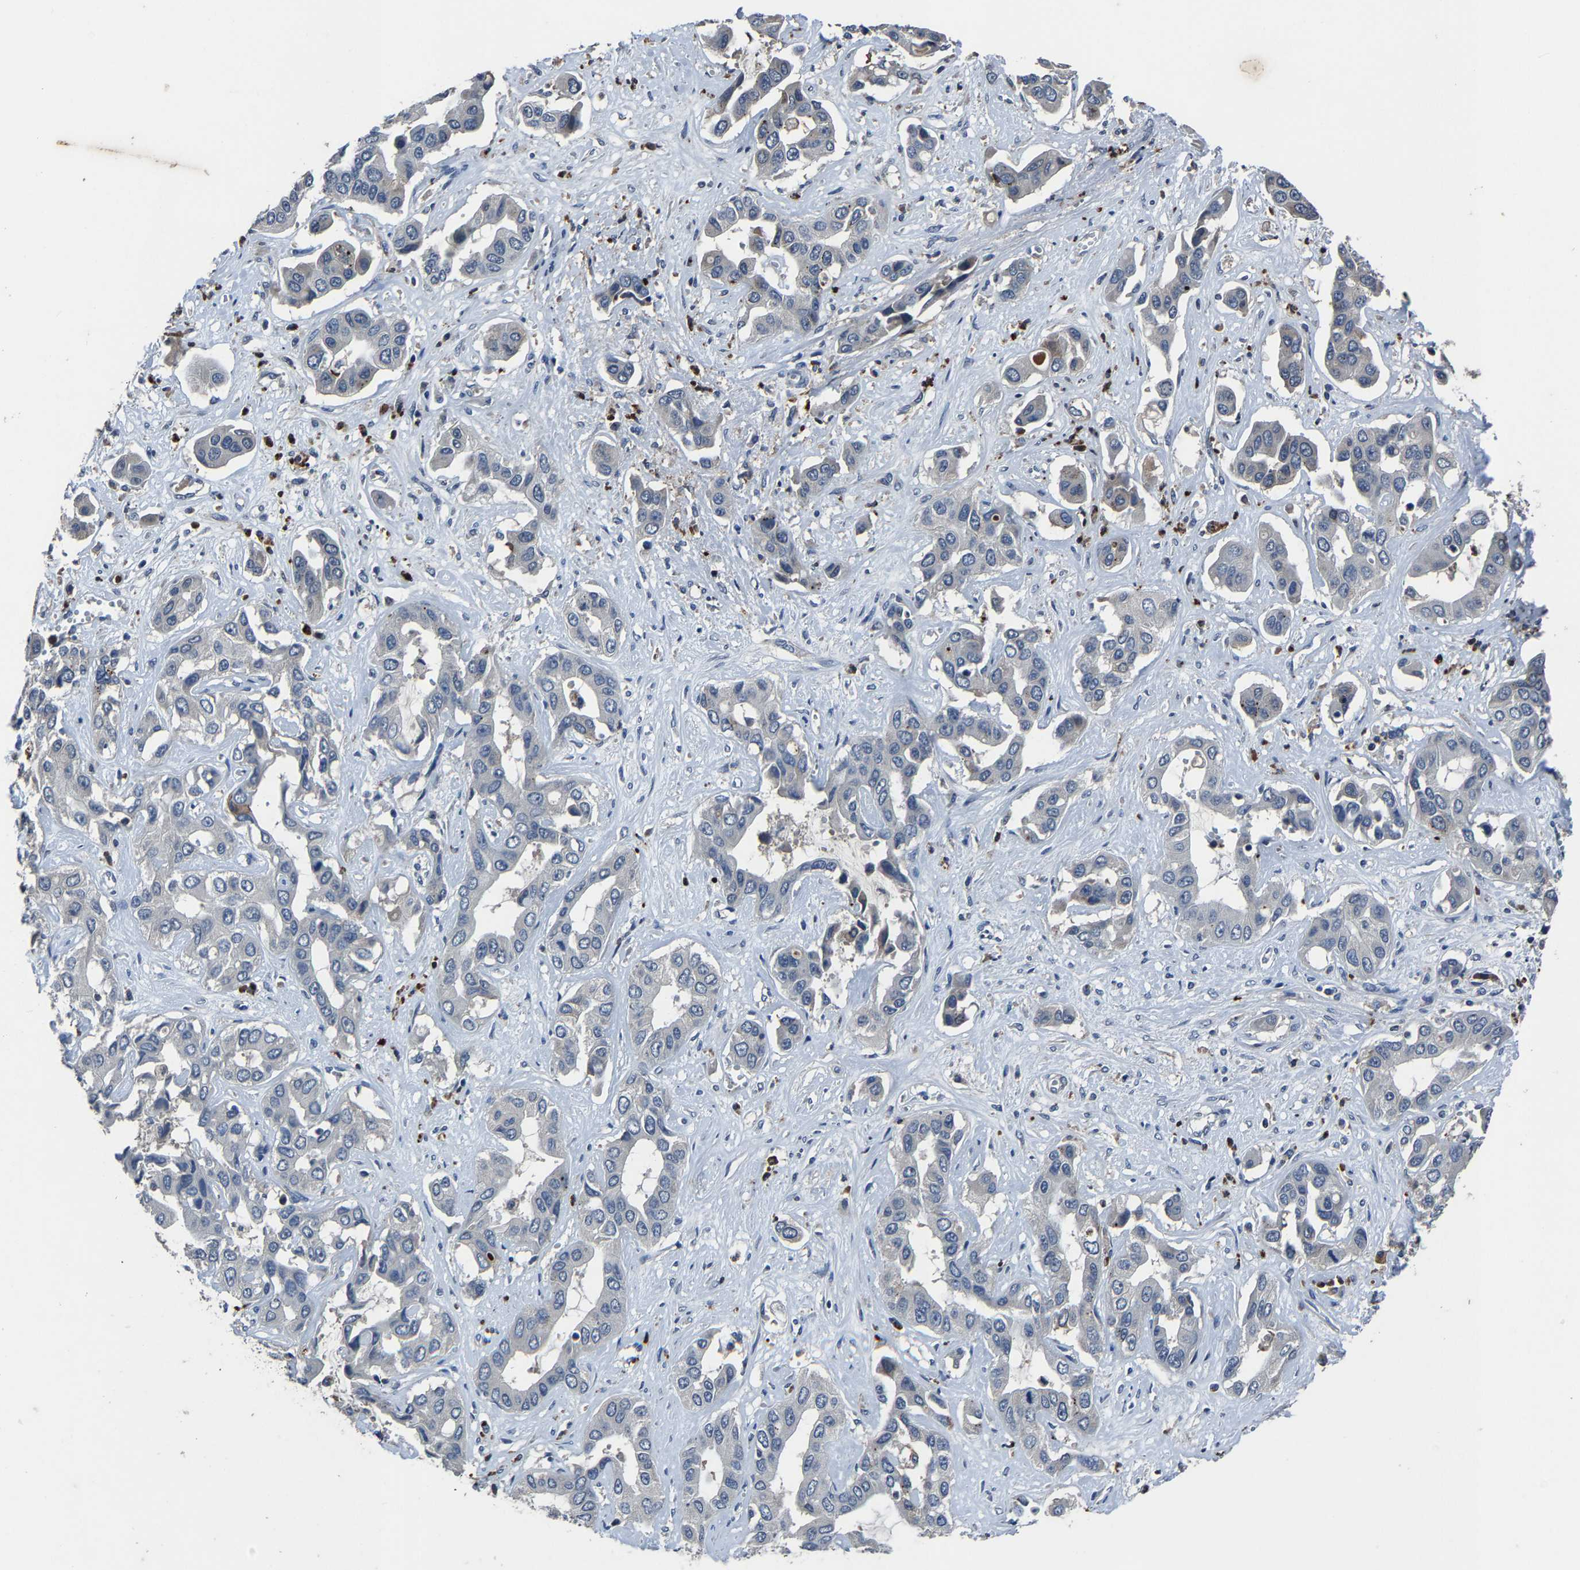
{"staining": {"intensity": "negative", "quantity": "none", "location": "none"}, "tissue": "liver cancer", "cell_type": "Tumor cells", "image_type": "cancer", "snomed": [{"axis": "morphology", "description": "Cholangiocarcinoma"}, {"axis": "topography", "description": "Liver"}], "caption": "The immunohistochemistry (IHC) photomicrograph has no significant positivity in tumor cells of liver cancer tissue. (Brightfield microscopy of DAB IHC at high magnification).", "gene": "PCNX2", "patient": {"sex": "female", "age": 52}}